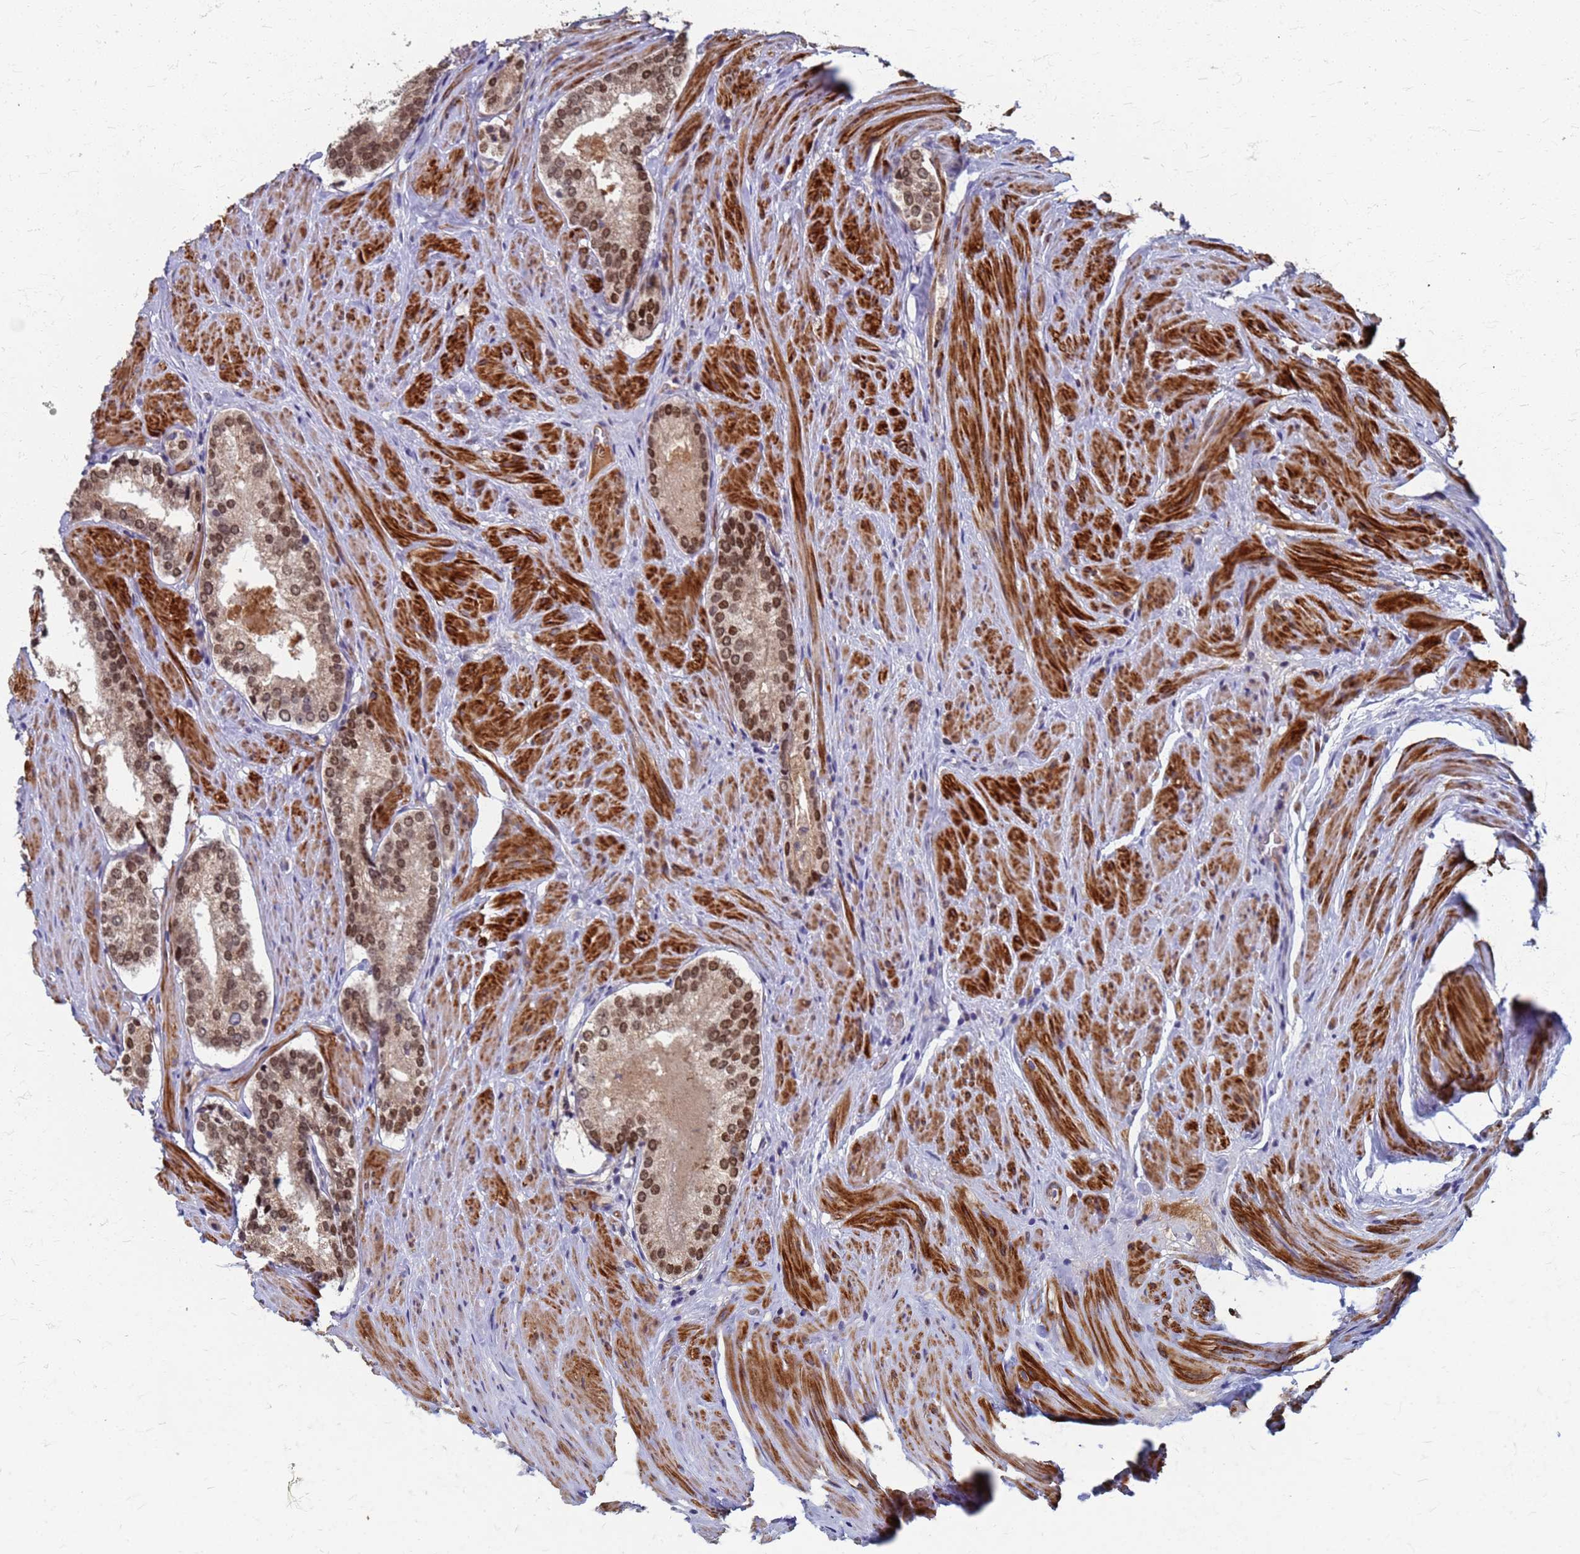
{"staining": {"intensity": "moderate", "quantity": ">75%", "location": "nuclear"}, "tissue": "prostate cancer", "cell_type": "Tumor cells", "image_type": "cancer", "snomed": [{"axis": "morphology", "description": "Adenocarcinoma, Low grade"}, {"axis": "topography", "description": "Prostate"}], "caption": "Immunohistochemistry (DAB (3,3'-diaminobenzidine)) staining of human adenocarcinoma (low-grade) (prostate) demonstrates moderate nuclear protein positivity in approximately >75% of tumor cells.", "gene": "ATPAF1", "patient": {"sex": "male", "age": 54}}